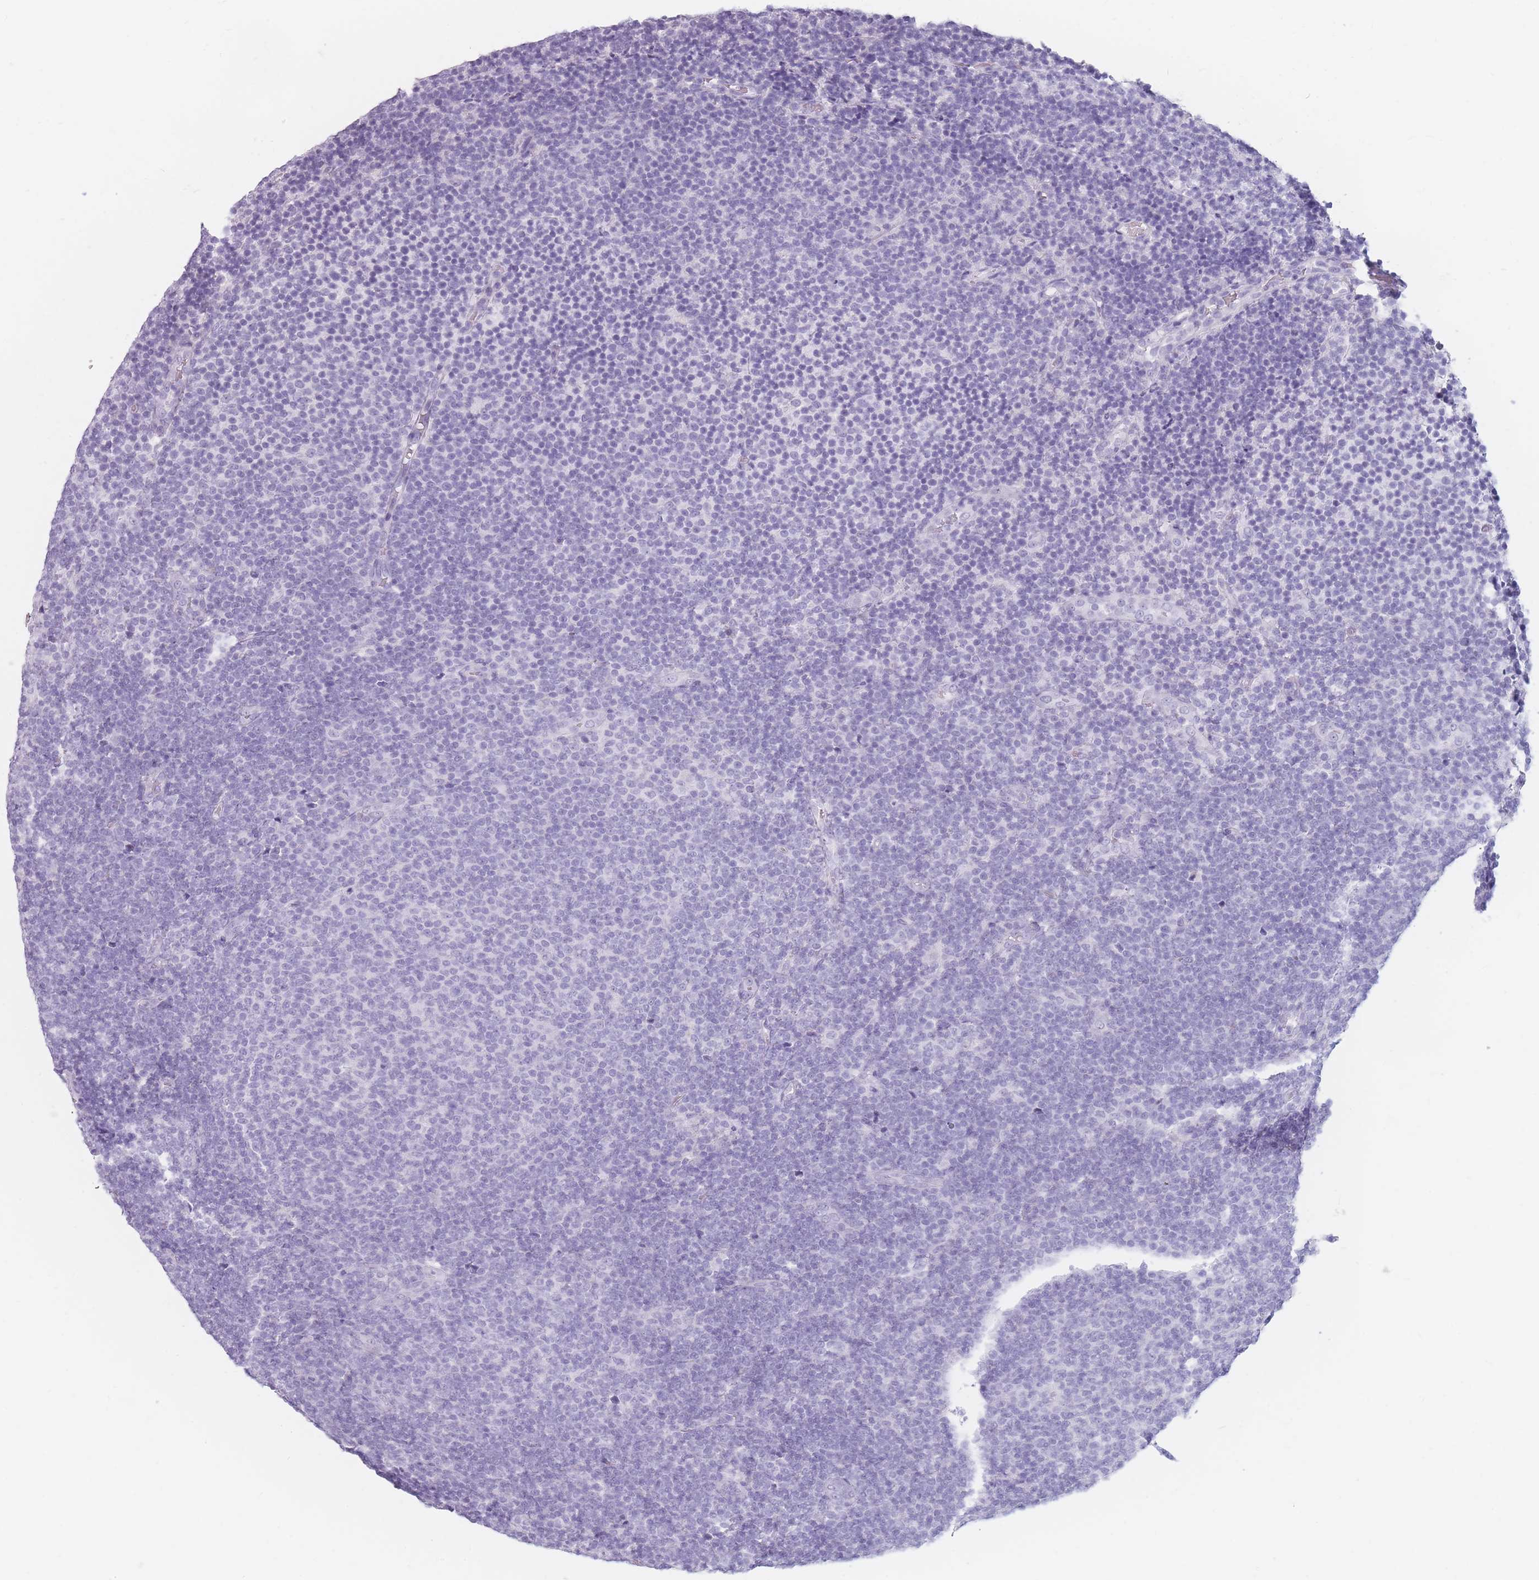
{"staining": {"intensity": "negative", "quantity": "none", "location": "none"}, "tissue": "lymphoma", "cell_type": "Tumor cells", "image_type": "cancer", "snomed": [{"axis": "morphology", "description": "Malignant lymphoma, non-Hodgkin's type, Low grade"}, {"axis": "topography", "description": "Lymph node"}], "caption": "Image shows no protein expression in tumor cells of malignant lymphoma, non-Hodgkin's type (low-grade) tissue. Nuclei are stained in blue.", "gene": "CCNO", "patient": {"sex": "male", "age": 66}}